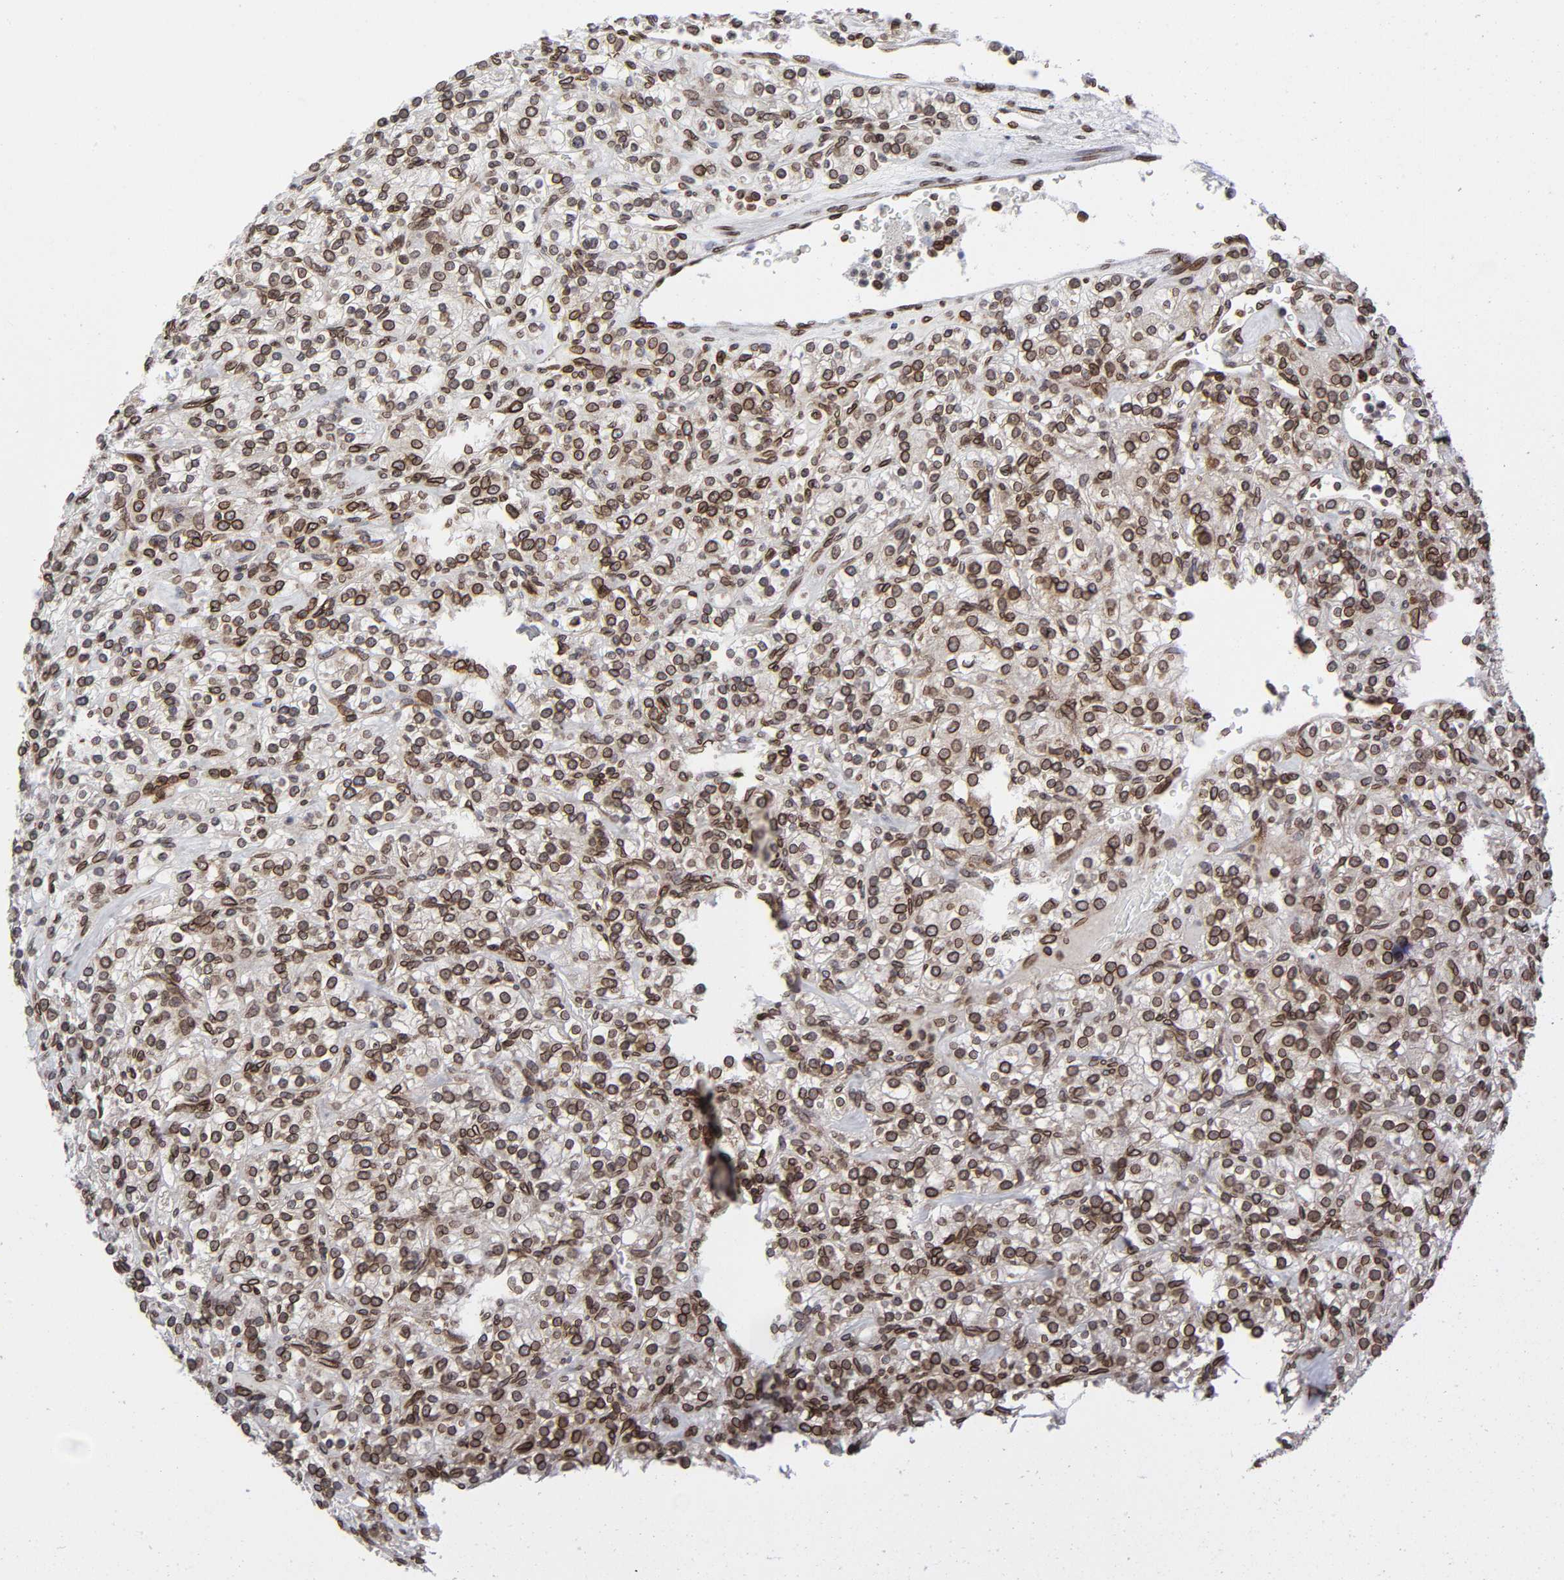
{"staining": {"intensity": "strong", "quantity": "25%-75%", "location": "cytoplasmic/membranous,nuclear"}, "tissue": "renal cancer", "cell_type": "Tumor cells", "image_type": "cancer", "snomed": [{"axis": "morphology", "description": "Adenocarcinoma, NOS"}, {"axis": "topography", "description": "Kidney"}], "caption": "A brown stain labels strong cytoplasmic/membranous and nuclear staining of a protein in human renal cancer tumor cells.", "gene": "RANGAP1", "patient": {"sex": "male", "age": 77}}